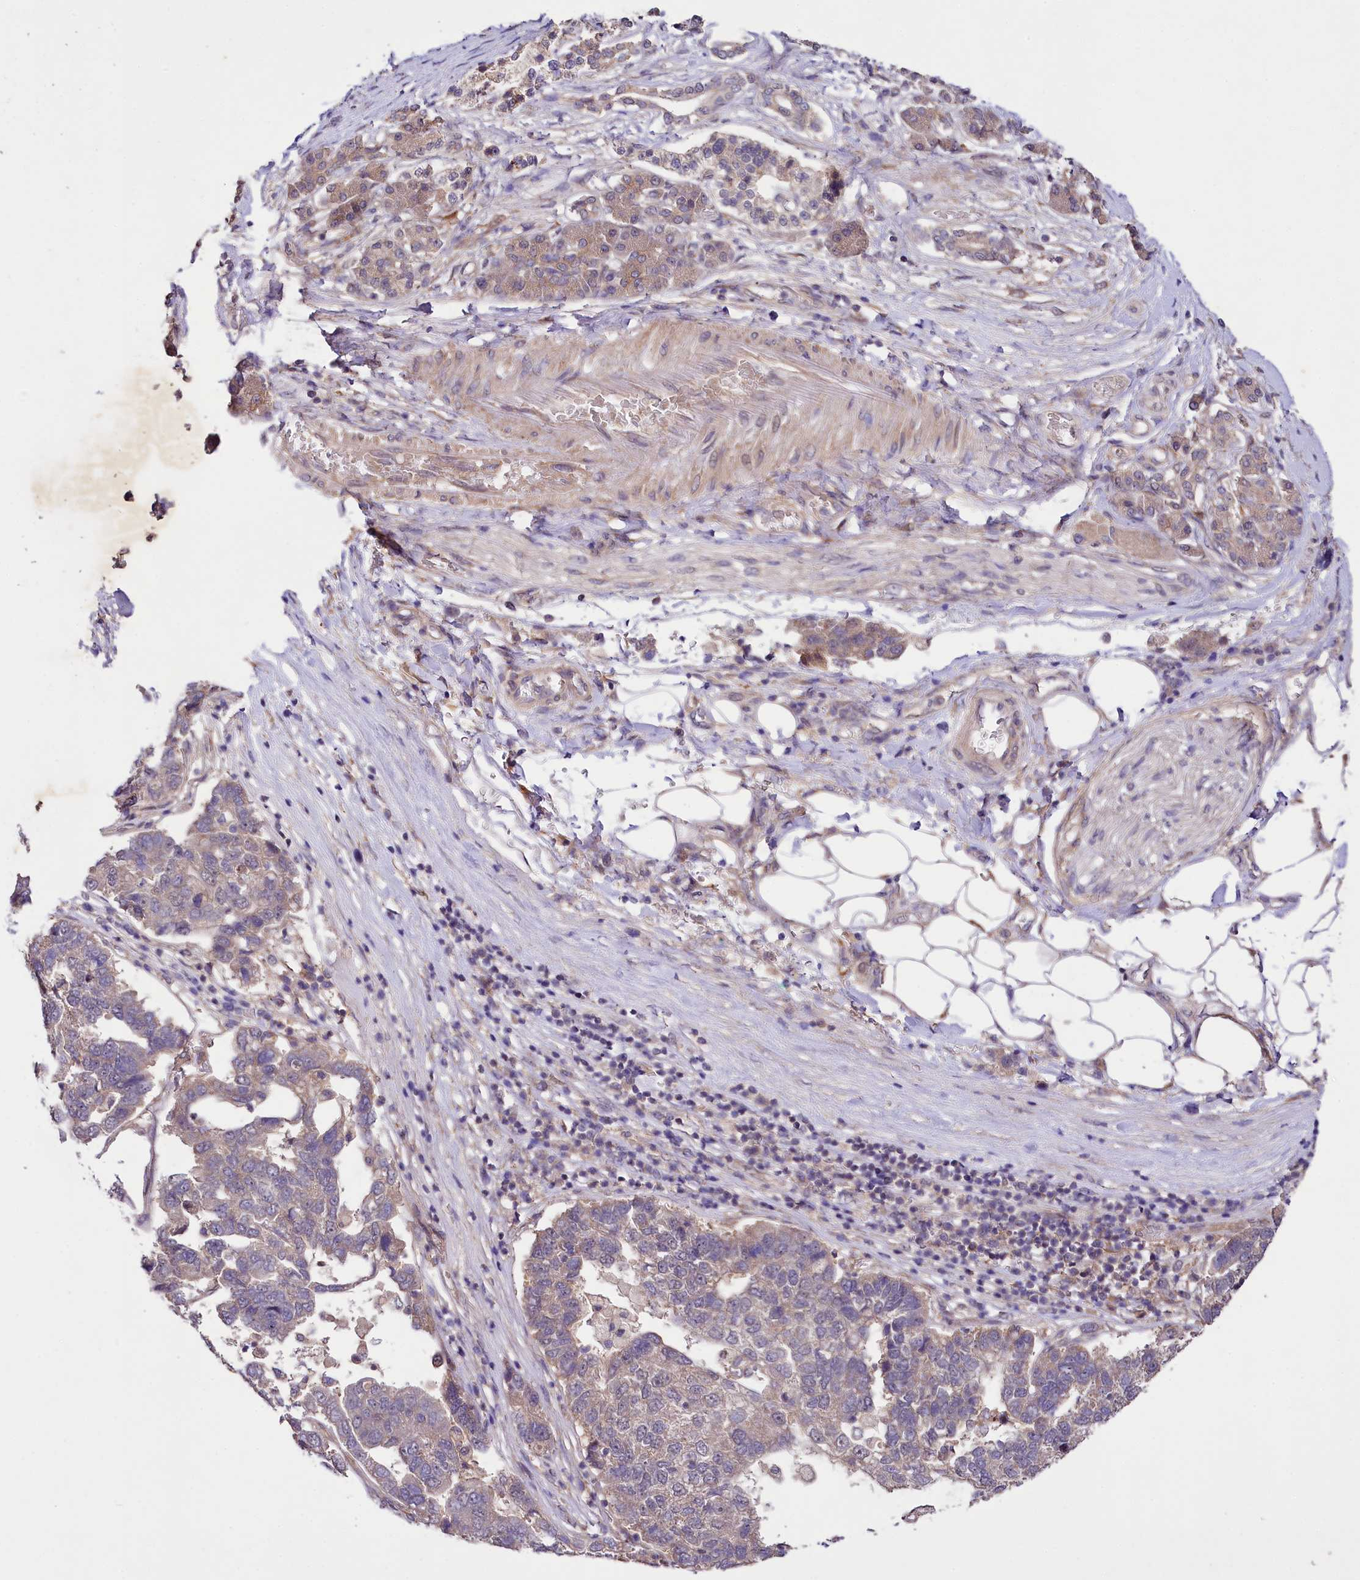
{"staining": {"intensity": "weak", "quantity": "<25%", "location": "cytoplasmic/membranous"}, "tissue": "pancreatic cancer", "cell_type": "Tumor cells", "image_type": "cancer", "snomed": [{"axis": "morphology", "description": "Adenocarcinoma, NOS"}, {"axis": "topography", "description": "Pancreas"}], "caption": "Tumor cells show no significant staining in pancreatic adenocarcinoma. The staining was performed using DAB (3,3'-diaminobenzidine) to visualize the protein expression in brown, while the nuclei were stained in blue with hematoxylin (Magnification: 20x).", "gene": "PHLDB1", "patient": {"sex": "female", "age": 61}}